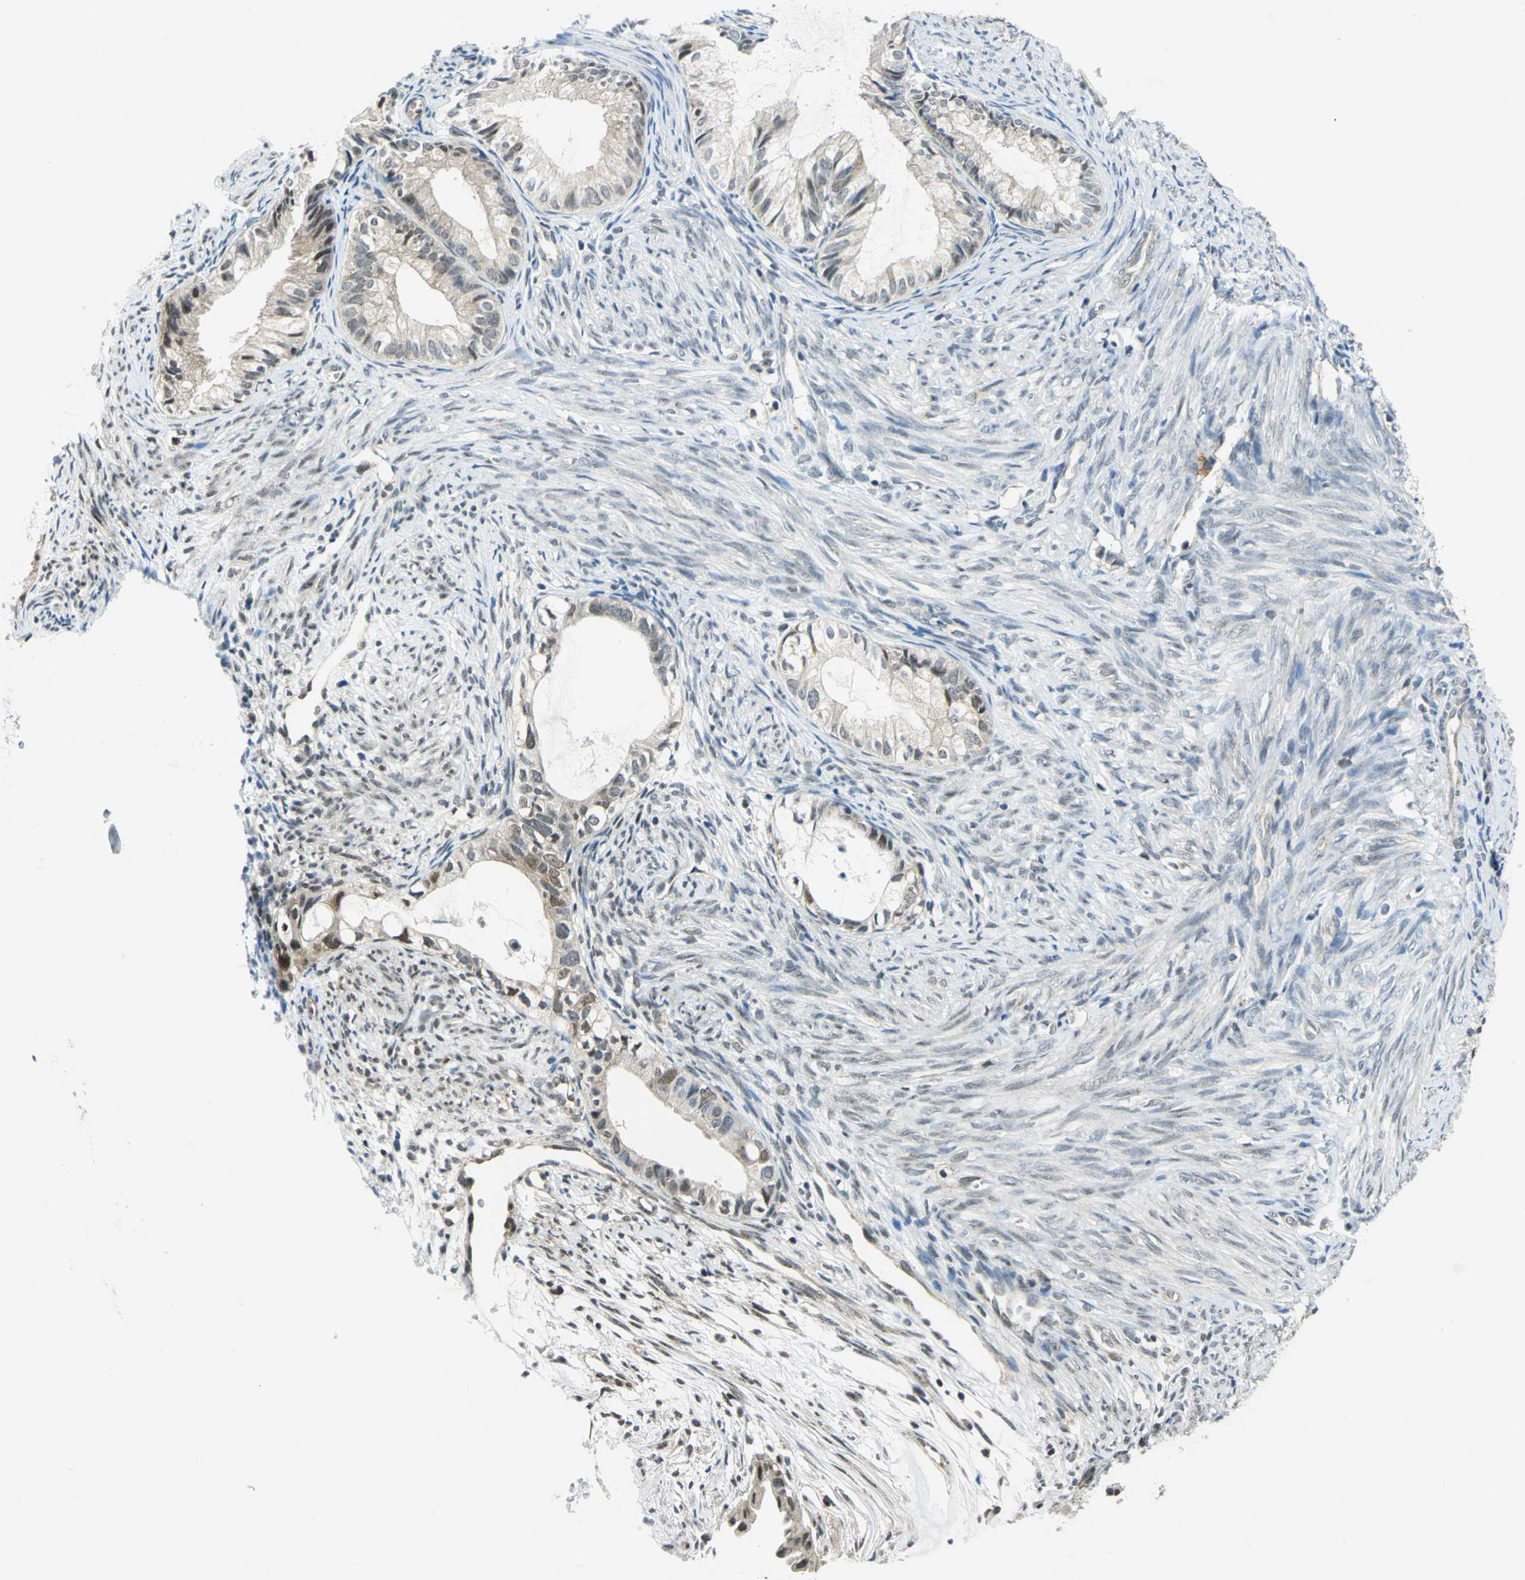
{"staining": {"intensity": "moderate", "quantity": "25%-75%", "location": "cytoplasmic/membranous,nuclear"}, "tissue": "cervical cancer", "cell_type": "Tumor cells", "image_type": "cancer", "snomed": [{"axis": "morphology", "description": "Normal tissue, NOS"}, {"axis": "morphology", "description": "Adenocarcinoma, NOS"}, {"axis": "topography", "description": "Cervix"}, {"axis": "topography", "description": "Endometrium"}], "caption": "A brown stain shows moderate cytoplasmic/membranous and nuclear expression of a protein in adenocarcinoma (cervical) tumor cells.", "gene": "PIN1", "patient": {"sex": "female", "age": 86}}